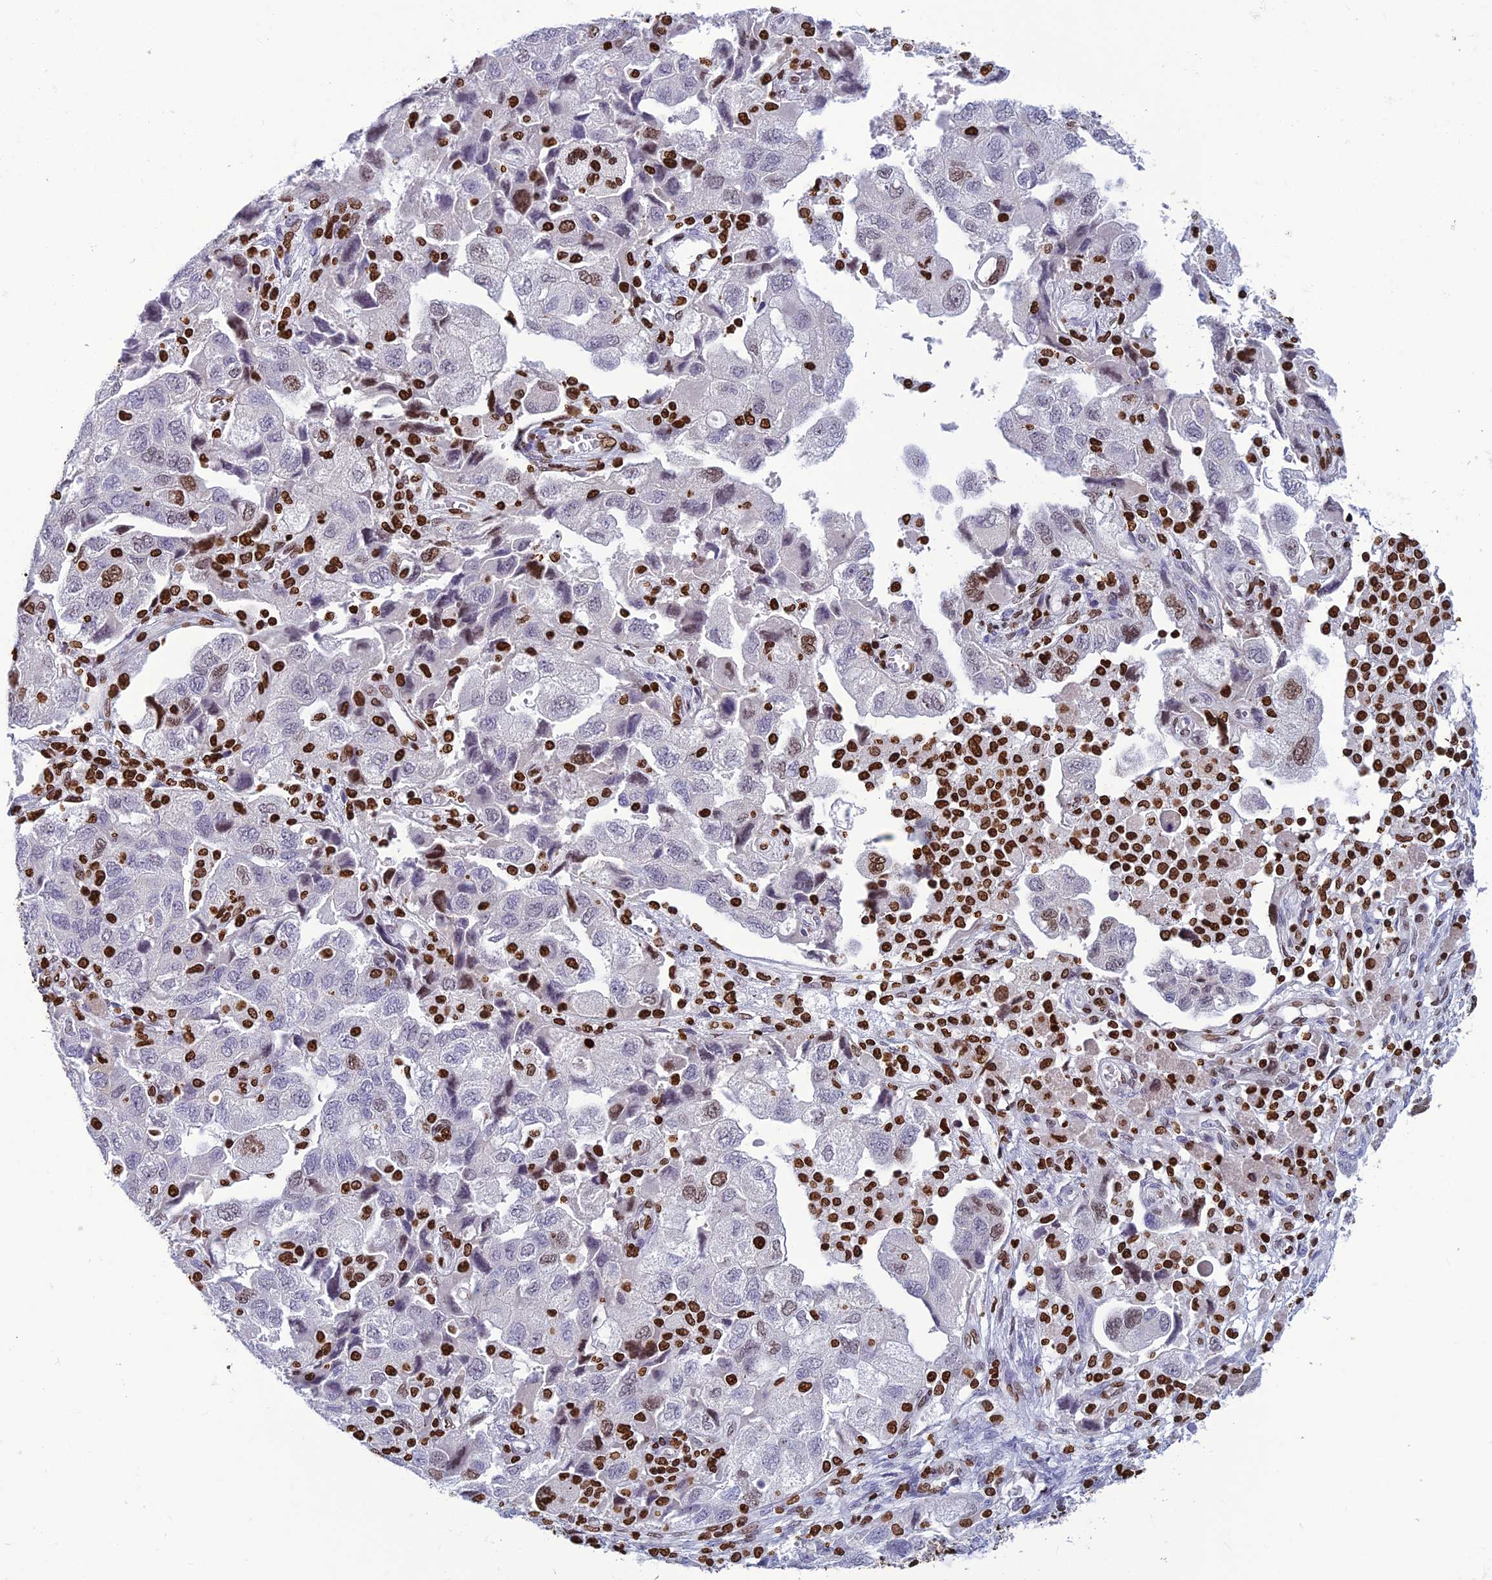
{"staining": {"intensity": "moderate", "quantity": "<25%", "location": "nuclear"}, "tissue": "ovarian cancer", "cell_type": "Tumor cells", "image_type": "cancer", "snomed": [{"axis": "morphology", "description": "Carcinoma, NOS"}, {"axis": "morphology", "description": "Cystadenocarcinoma, serous, NOS"}, {"axis": "topography", "description": "Ovary"}], "caption": "Protein expression analysis of human ovarian carcinoma reveals moderate nuclear expression in about <25% of tumor cells.", "gene": "AKAP17A", "patient": {"sex": "female", "age": 69}}